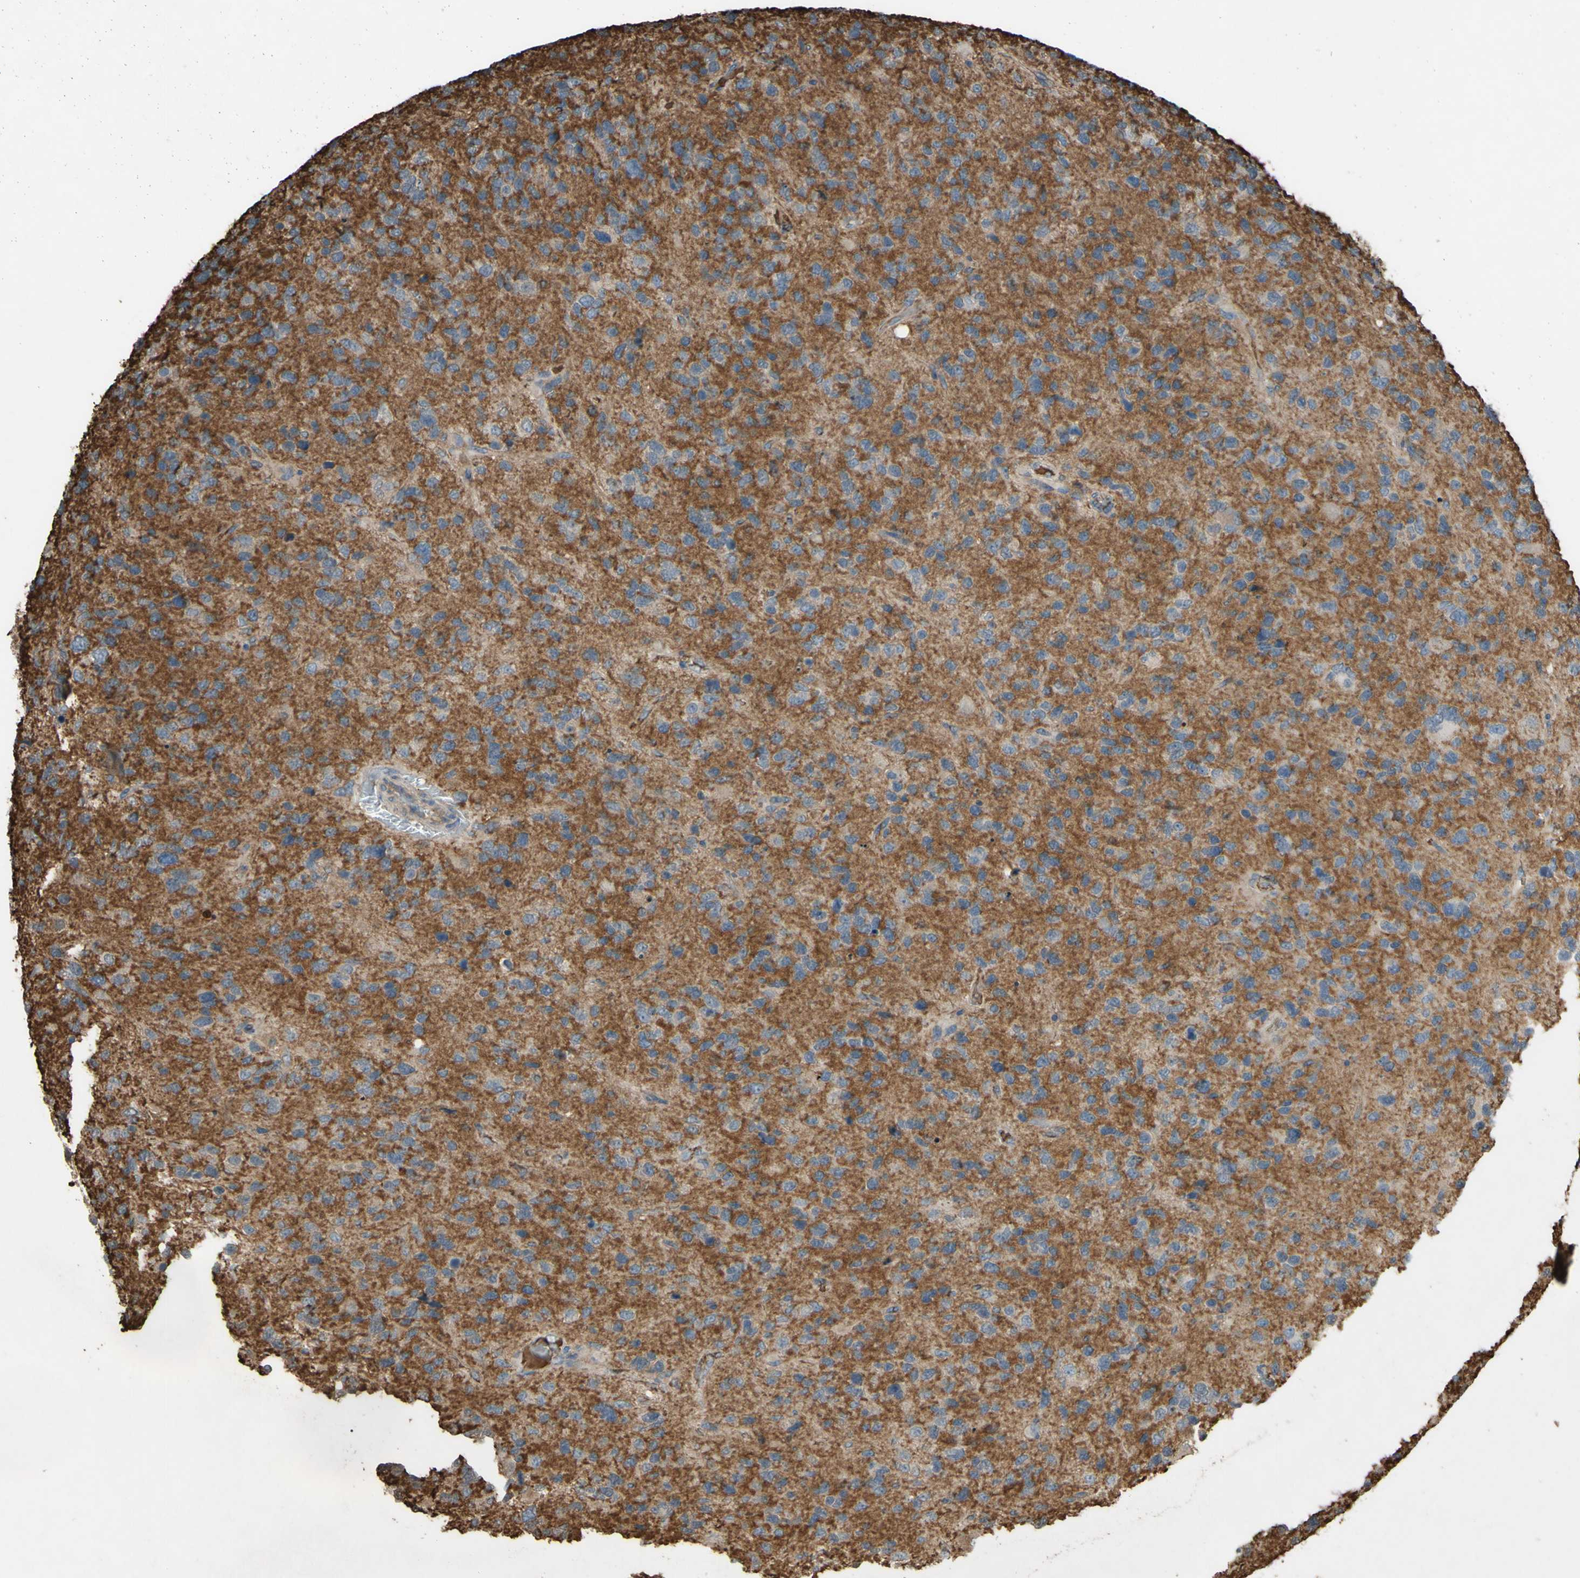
{"staining": {"intensity": "weak", "quantity": ">75%", "location": "cytoplasmic/membranous"}, "tissue": "glioma", "cell_type": "Tumor cells", "image_type": "cancer", "snomed": [{"axis": "morphology", "description": "Glioma, malignant, High grade"}, {"axis": "topography", "description": "Brain"}], "caption": "Immunohistochemical staining of human malignant glioma (high-grade) reveals low levels of weak cytoplasmic/membranous protein expression in approximately >75% of tumor cells.", "gene": "PTGDS", "patient": {"sex": "female", "age": 58}}